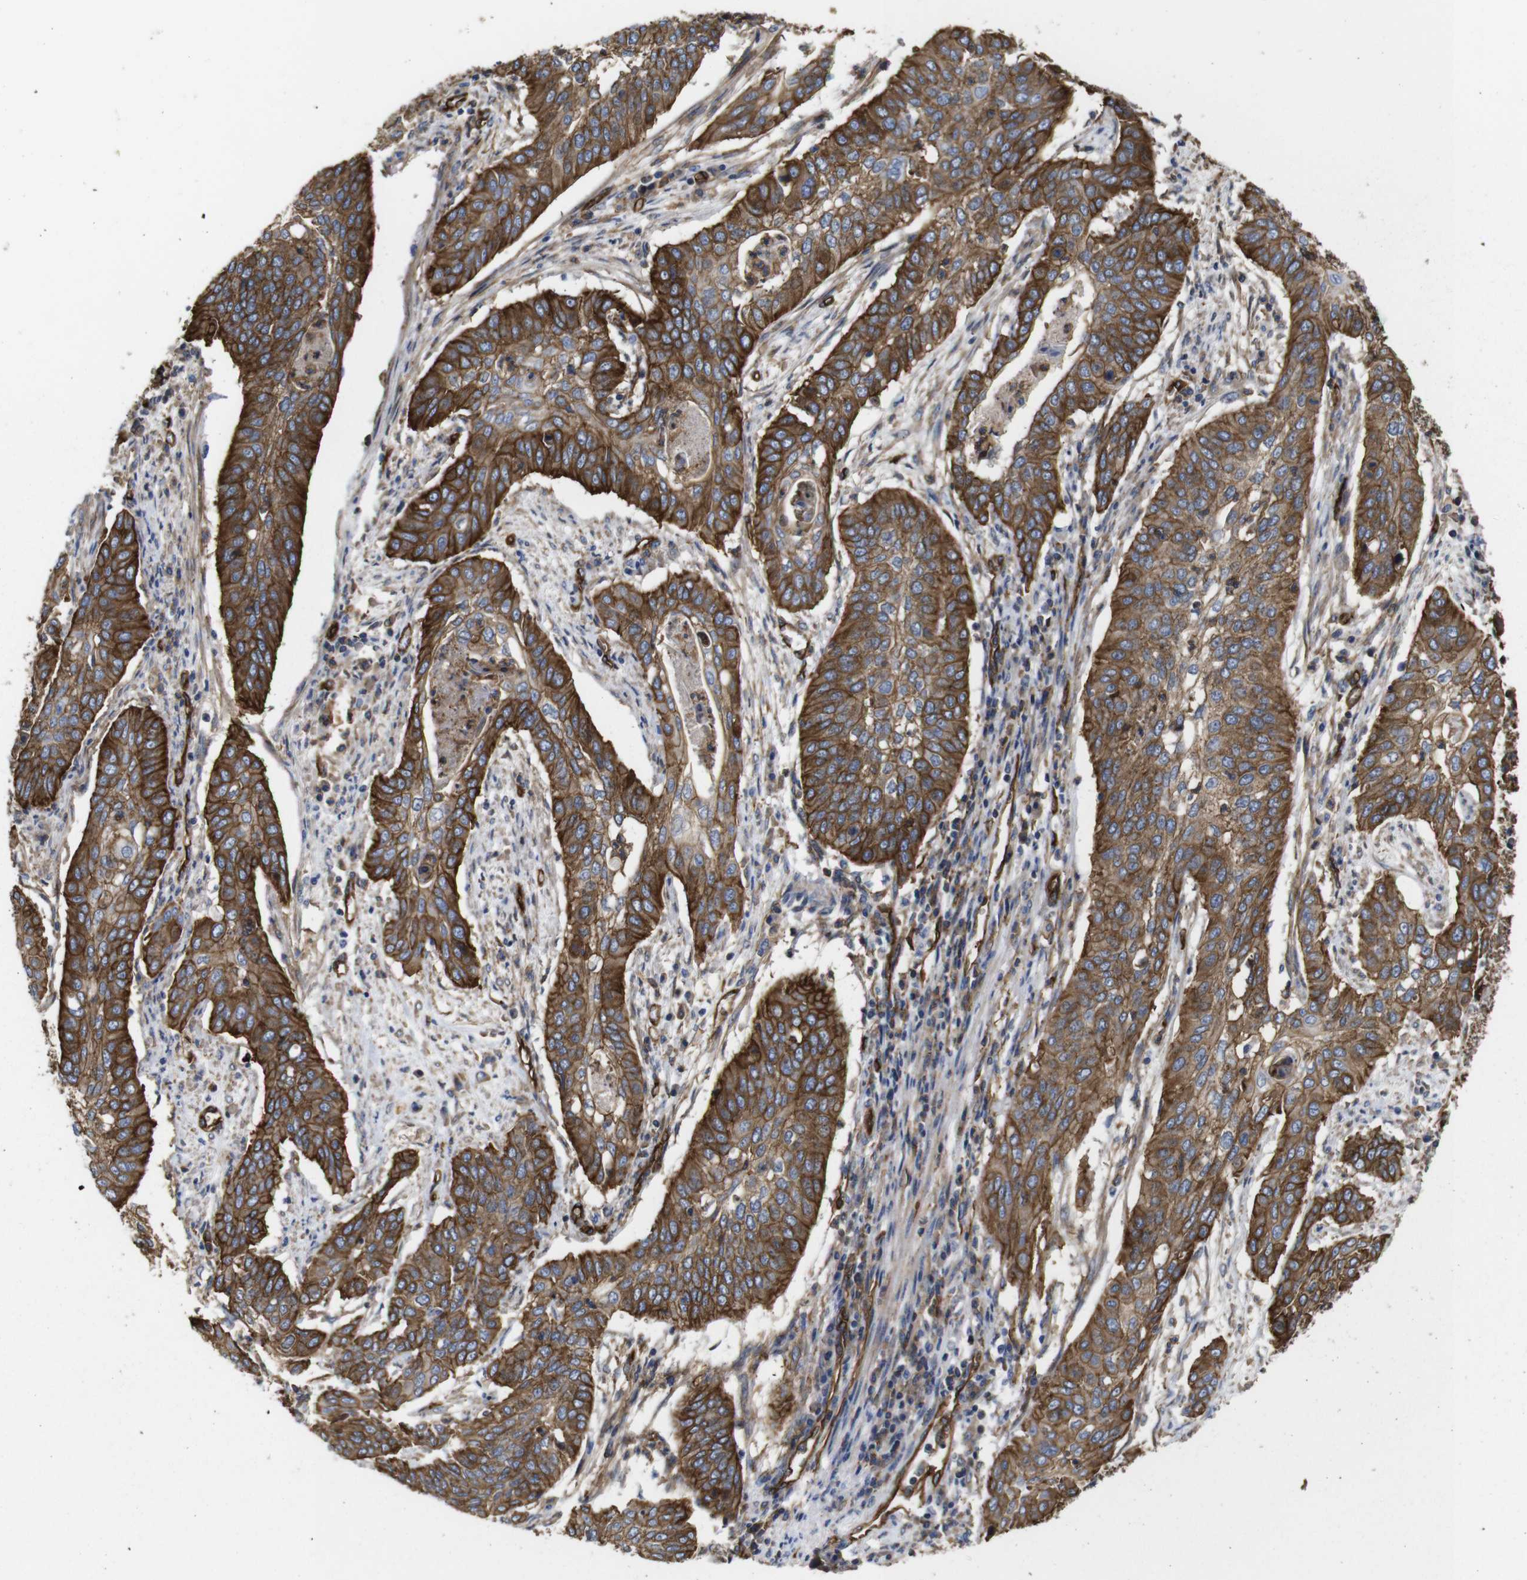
{"staining": {"intensity": "moderate", "quantity": ">75%", "location": "cytoplasmic/membranous"}, "tissue": "cervical cancer", "cell_type": "Tumor cells", "image_type": "cancer", "snomed": [{"axis": "morphology", "description": "Squamous cell carcinoma, NOS"}, {"axis": "topography", "description": "Cervix"}], "caption": "Cervical cancer (squamous cell carcinoma) stained for a protein (brown) demonstrates moderate cytoplasmic/membranous positive expression in approximately >75% of tumor cells.", "gene": "SPTBN1", "patient": {"sex": "female", "age": 39}}